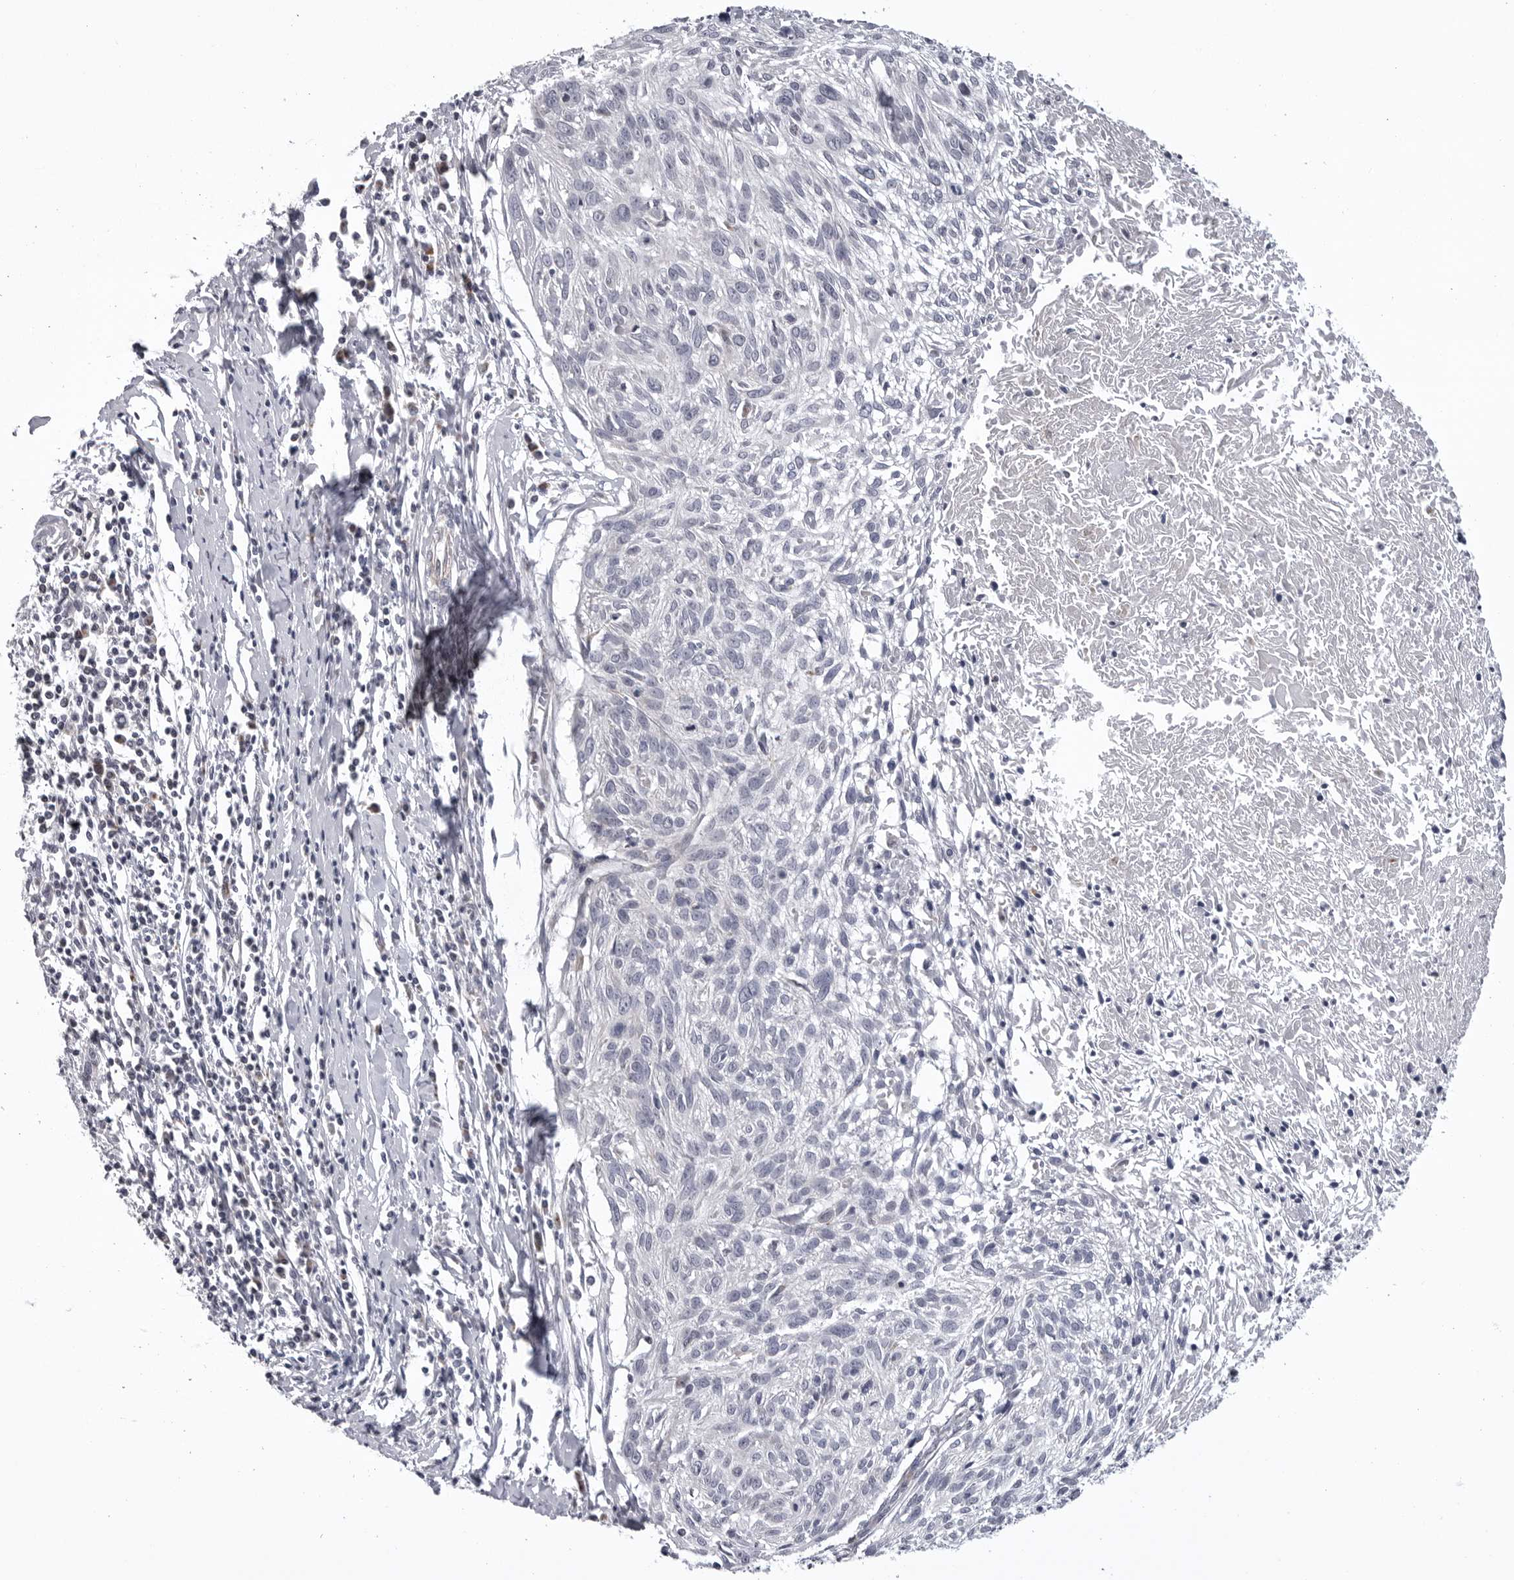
{"staining": {"intensity": "negative", "quantity": "none", "location": "none"}, "tissue": "cervical cancer", "cell_type": "Tumor cells", "image_type": "cancer", "snomed": [{"axis": "morphology", "description": "Squamous cell carcinoma, NOS"}, {"axis": "topography", "description": "Cervix"}], "caption": "There is no significant staining in tumor cells of cervical squamous cell carcinoma.", "gene": "CDK20", "patient": {"sex": "female", "age": 51}}